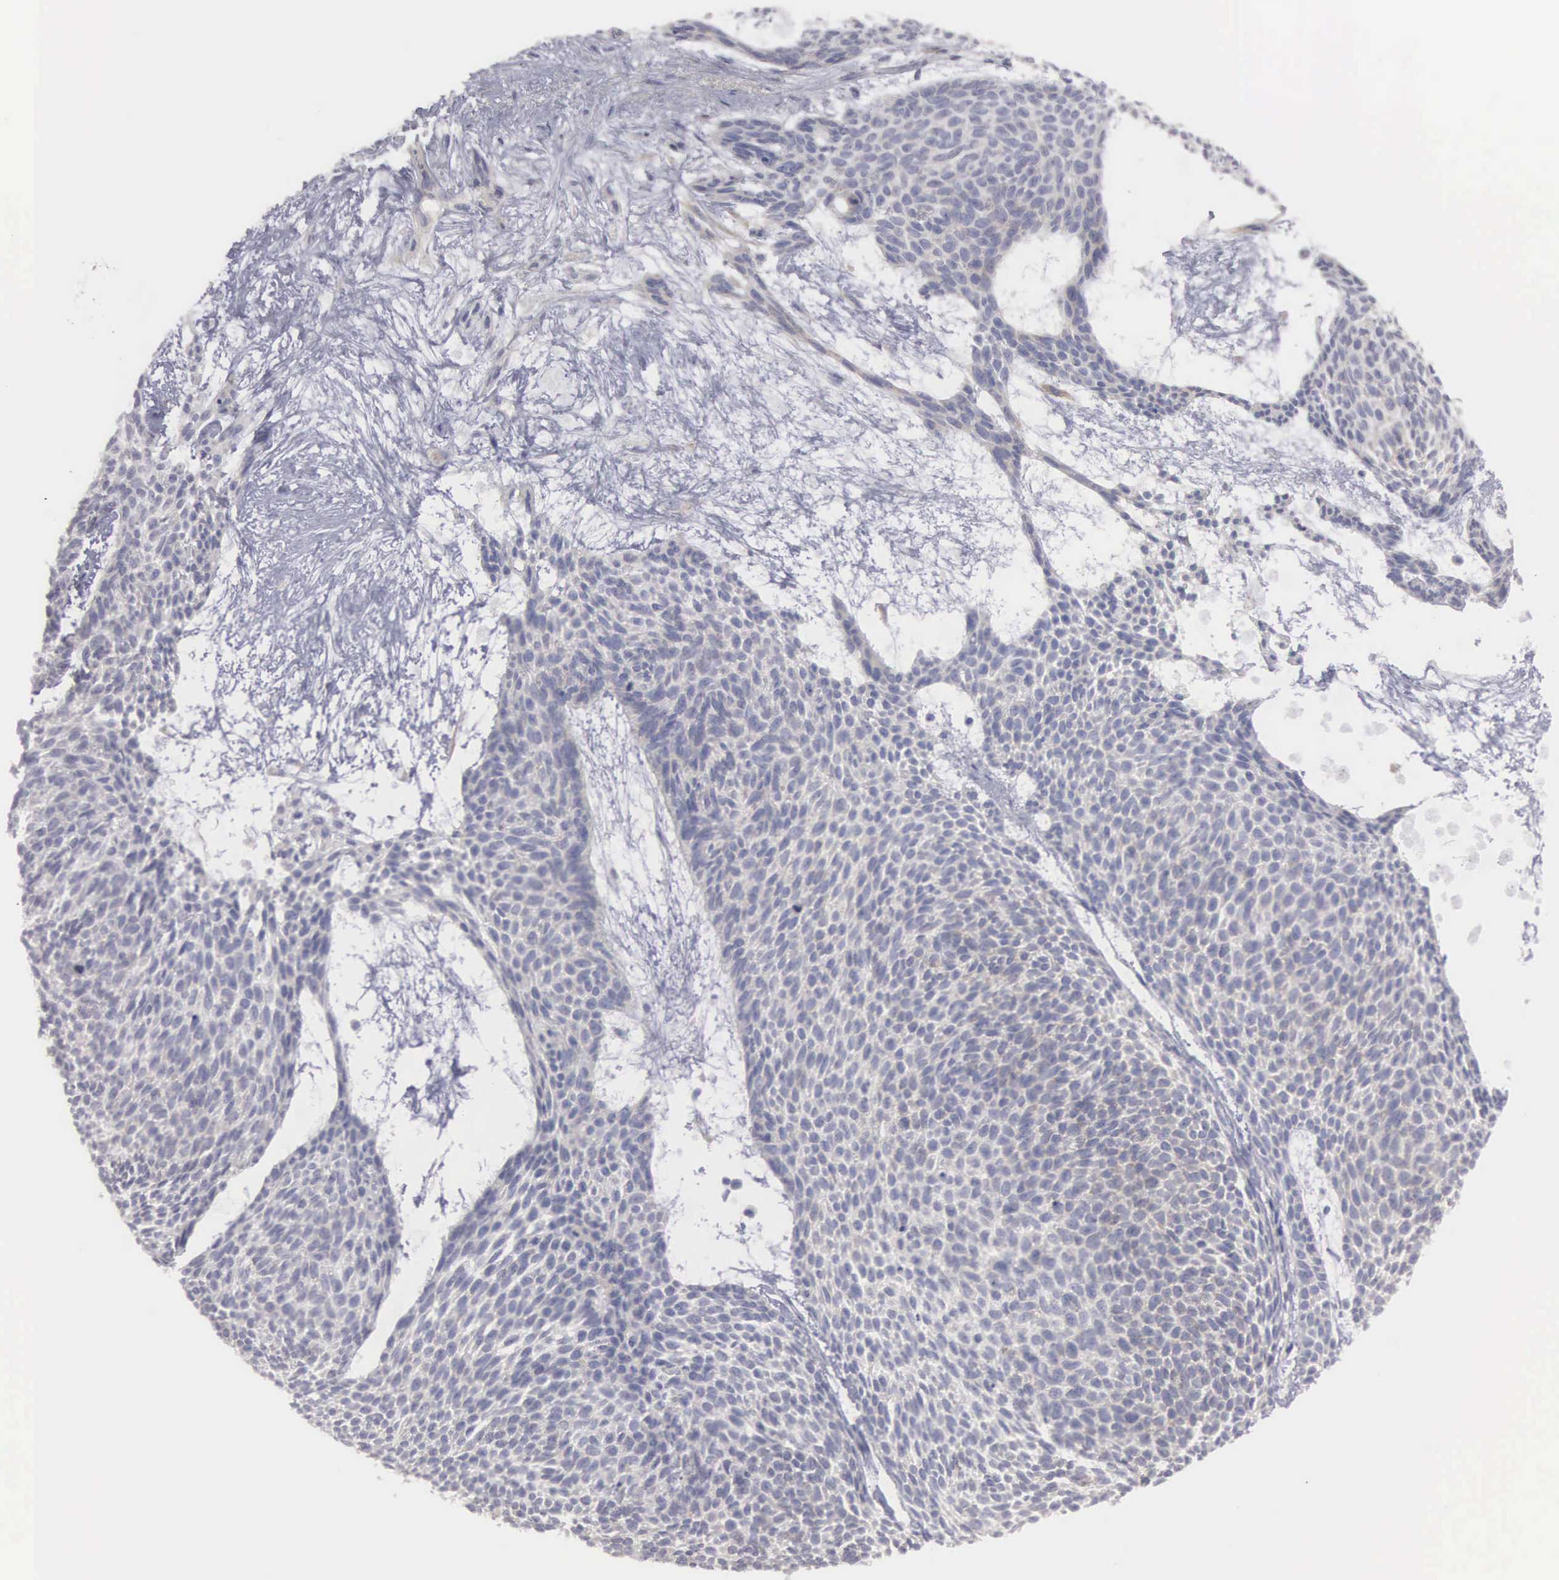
{"staining": {"intensity": "weak", "quantity": "<25%", "location": "cytoplasmic/membranous"}, "tissue": "skin cancer", "cell_type": "Tumor cells", "image_type": "cancer", "snomed": [{"axis": "morphology", "description": "Basal cell carcinoma"}, {"axis": "topography", "description": "Skin"}], "caption": "Immunohistochemistry histopathology image of neoplastic tissue: human skin basal cell carcinoma stained with DAB (3,3'-diaminobenzidine) displays no significant protein expression in tumor cells.", "gene": "CEP170B", "patient": {"sex": "male", "age": 84}}